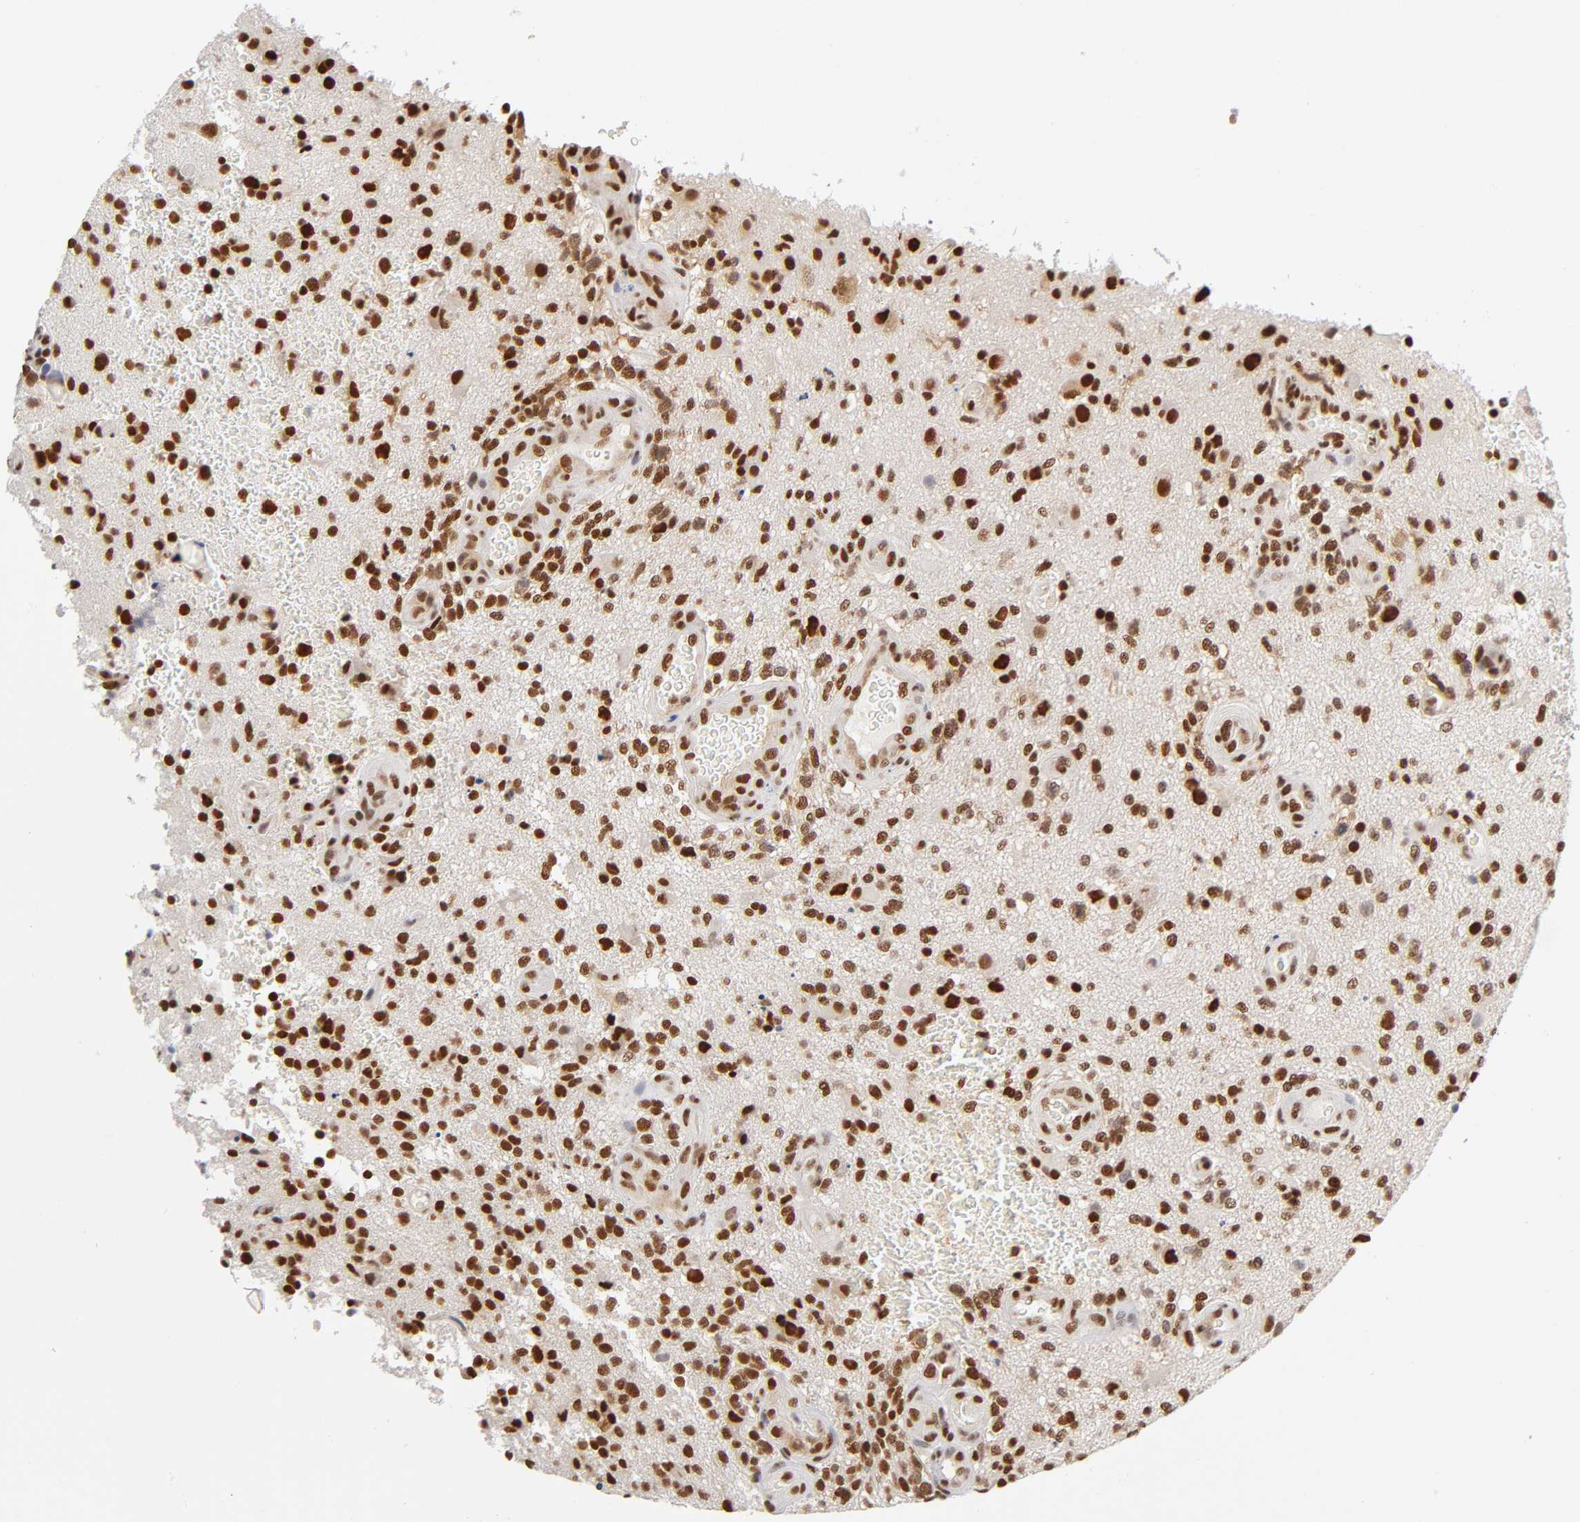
{"staining": {"intensity": "strong", "quantity": ">75%", "location": "nuclear"}, "tissue": "glioma", "cell_type": "Tumor cells", "image_type": "cancer", "snomed": [{"axis": "morphology", "description": "Normal tissue, NOS"}, {"axis": "morphology", "description": "Glioma, malignant, High grade"}, {"axis": "topography", "description": "Cerebral cortex"}], "caption": "Immunohistochemical staining of glioma shows strong nuclear protein positivity in about >75% of tumor cells. (DAB (3,3'-diaminobenzidine) IHC with brightfield microscopy, high magnification).", "gene": "ILKAP", "patient": {"sex": "male", "age": 75}}